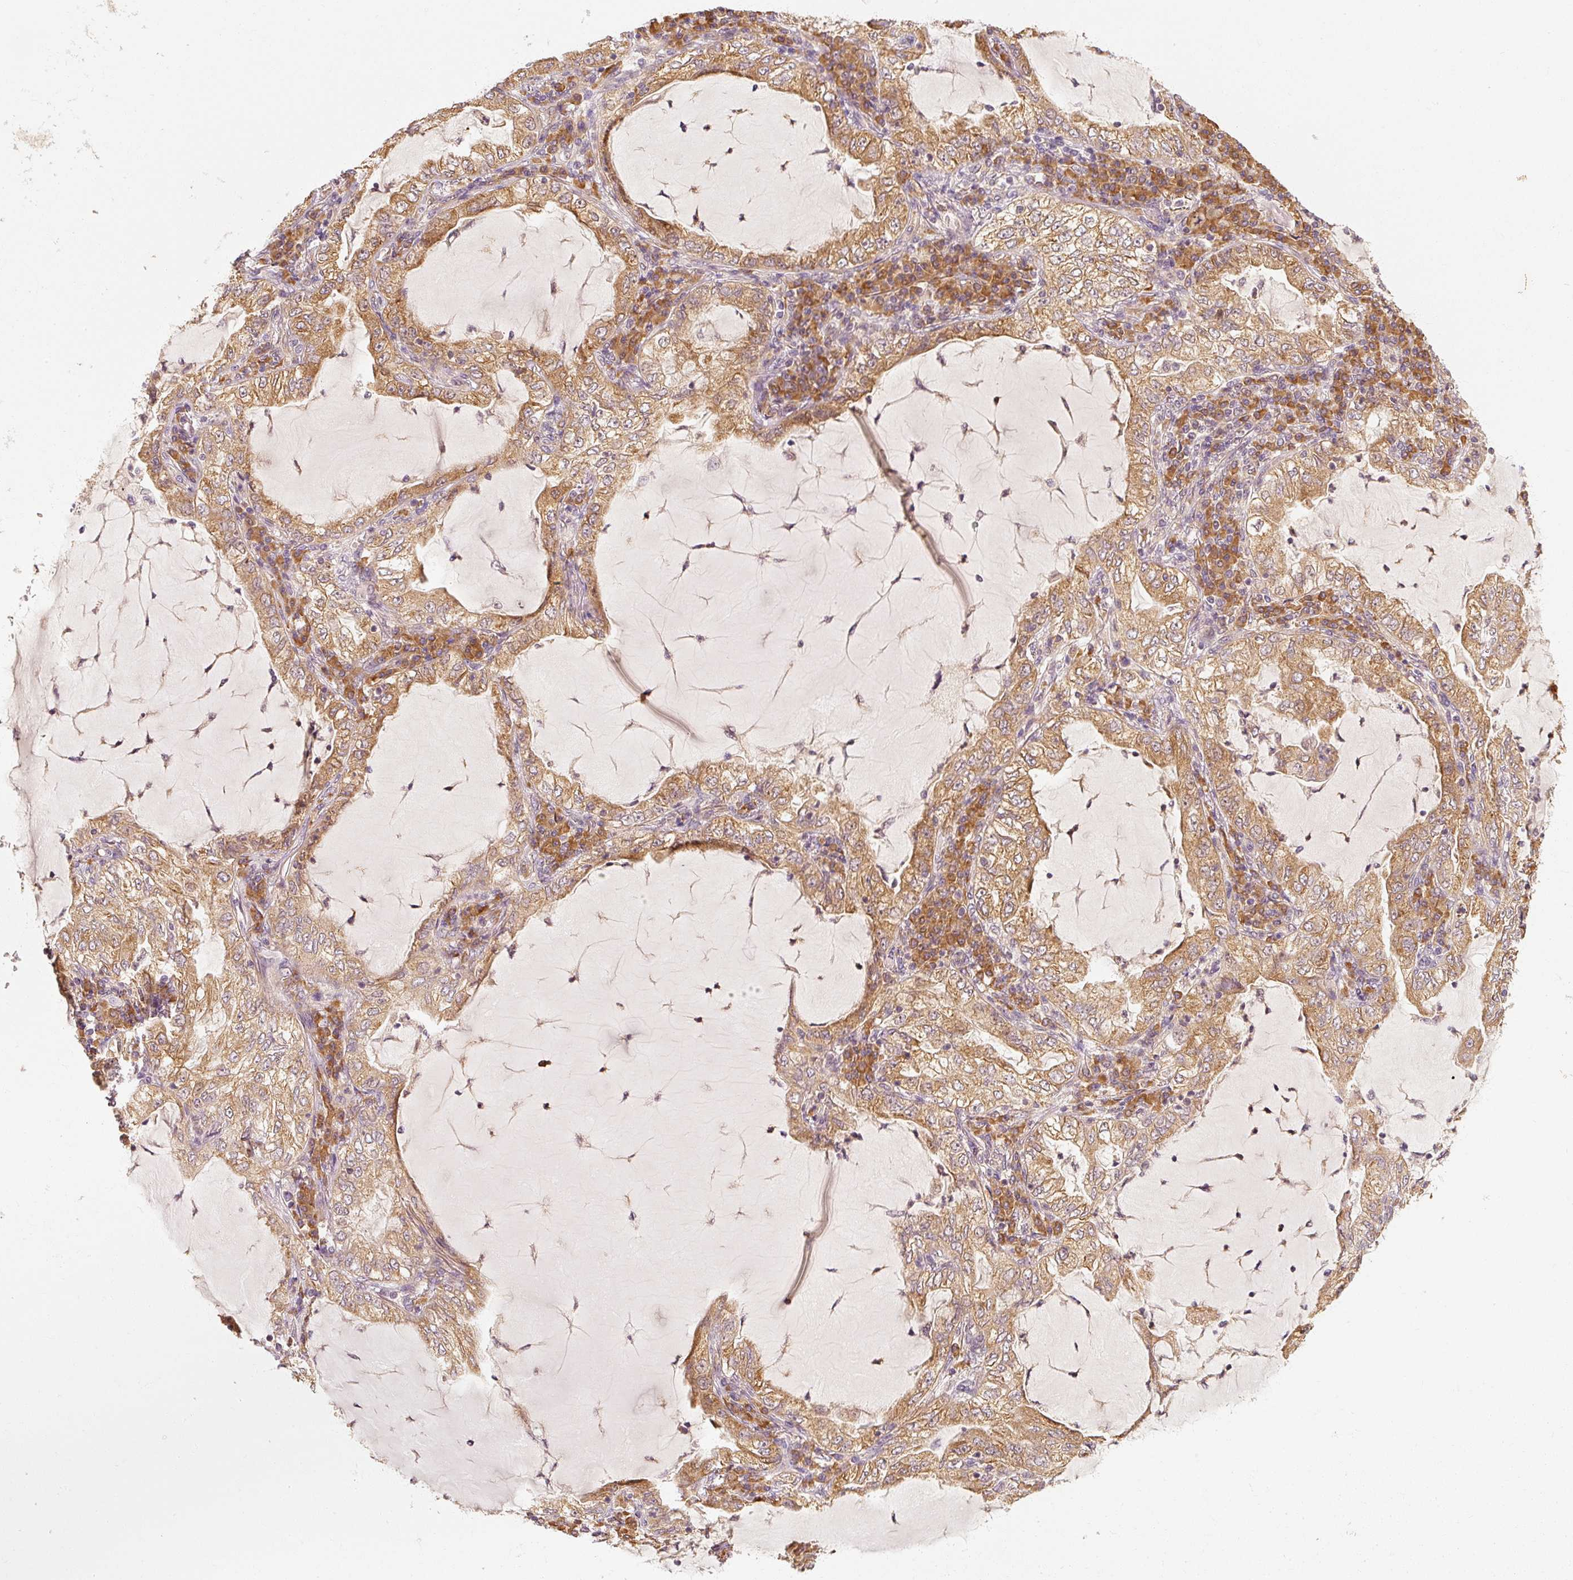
{"staining": {"intensity": "moderate", "quantity": ">75%", "location": "cytoplasmic/membranous"}, "tissue": "lung cancer", "cell_type": "Tumor cells", "image_type": "cancer", "snomed": [{"axis": "morphology", "description": "Adenocarcinoma, NOS"}, {"axis": "topography", "description": "Lung"}], "caption": "High-power microscopy captured an IHC histopathology image of lung adenocarcinoma, revealing moderate cytoplasmic/membranous positivity in approximately >75% of tumor cells.", "gene": "EEF1A2", "patient": {"sex": "female", "age": 73}}